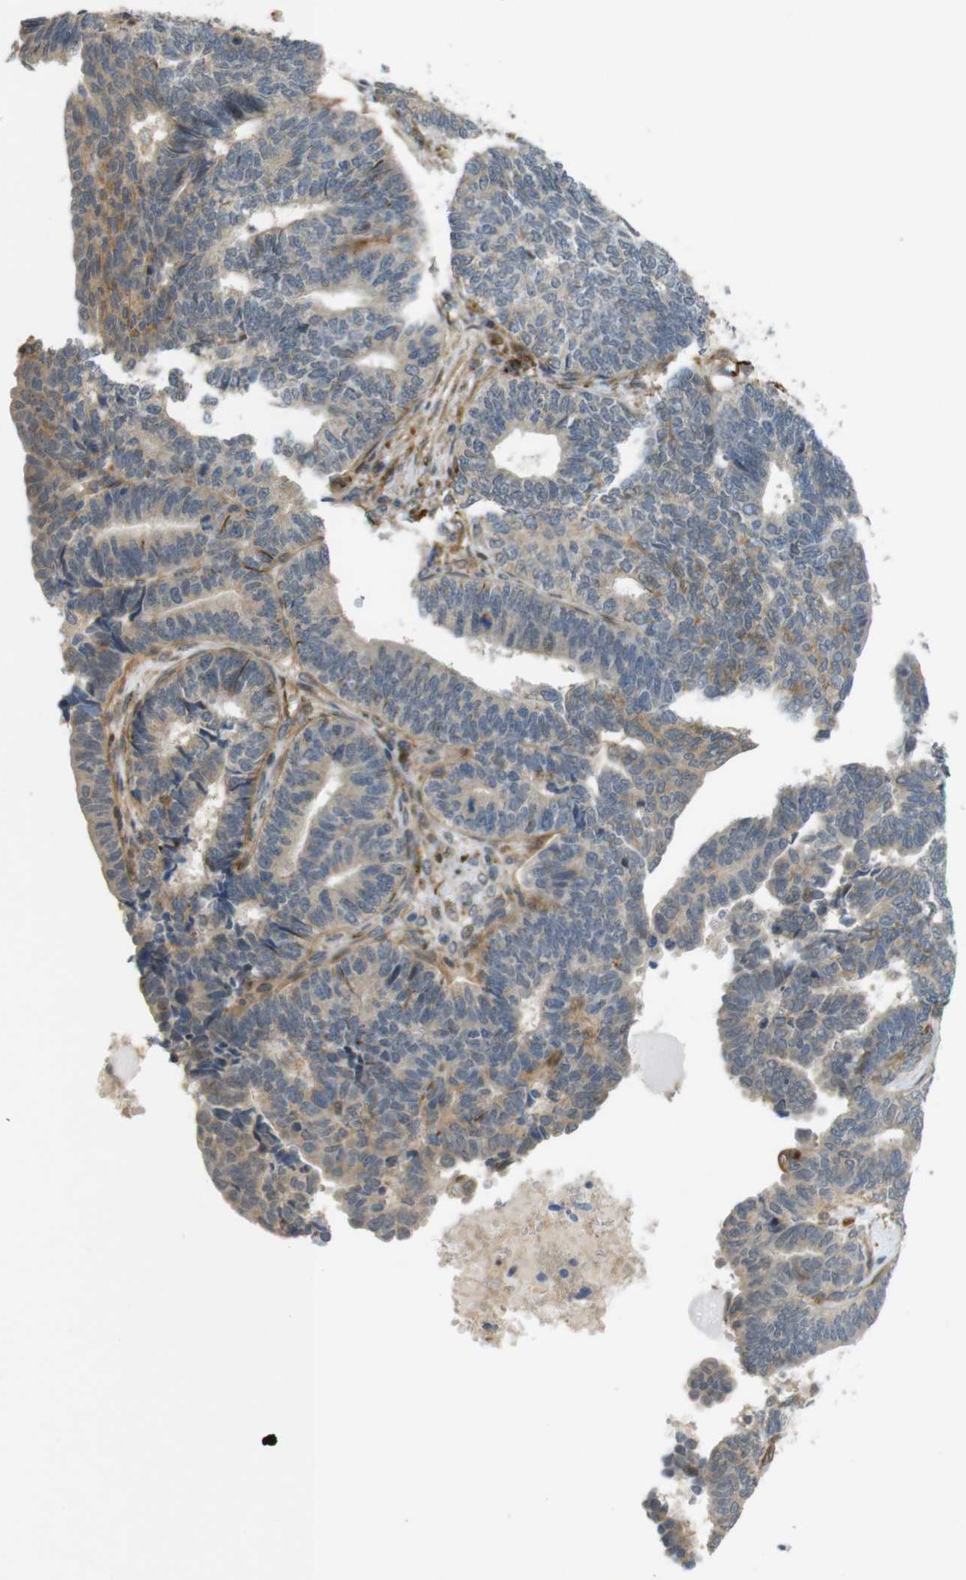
{"staining": {"intensity": "moderate", "quantity": "<25%", "location": "cytoplasmic/membranous"}, "tissue": "endometrial cancer", "cell_type": "Tumor cells", "image_type": "cancer", "snomed": [{"axis": "morphology", "description": "Adenocarcinoma, NOS"}, {"axis": "topography", "description": "Endometrium"}], "caption": "Immunohistochemical staining of human endometrial cancer (adenocarcinoma) demonstrates moderate cytoplasmic/membranous protein expression in approximately <25% of tumor cells. The staining was performed using DAB to visualize the protein expression in brown, while the nuclei were stained in blue with hematoxylin (Magnification: 20x).", "gene": "TSPAN9", "patient": {"sex": "female", "age": 70}}